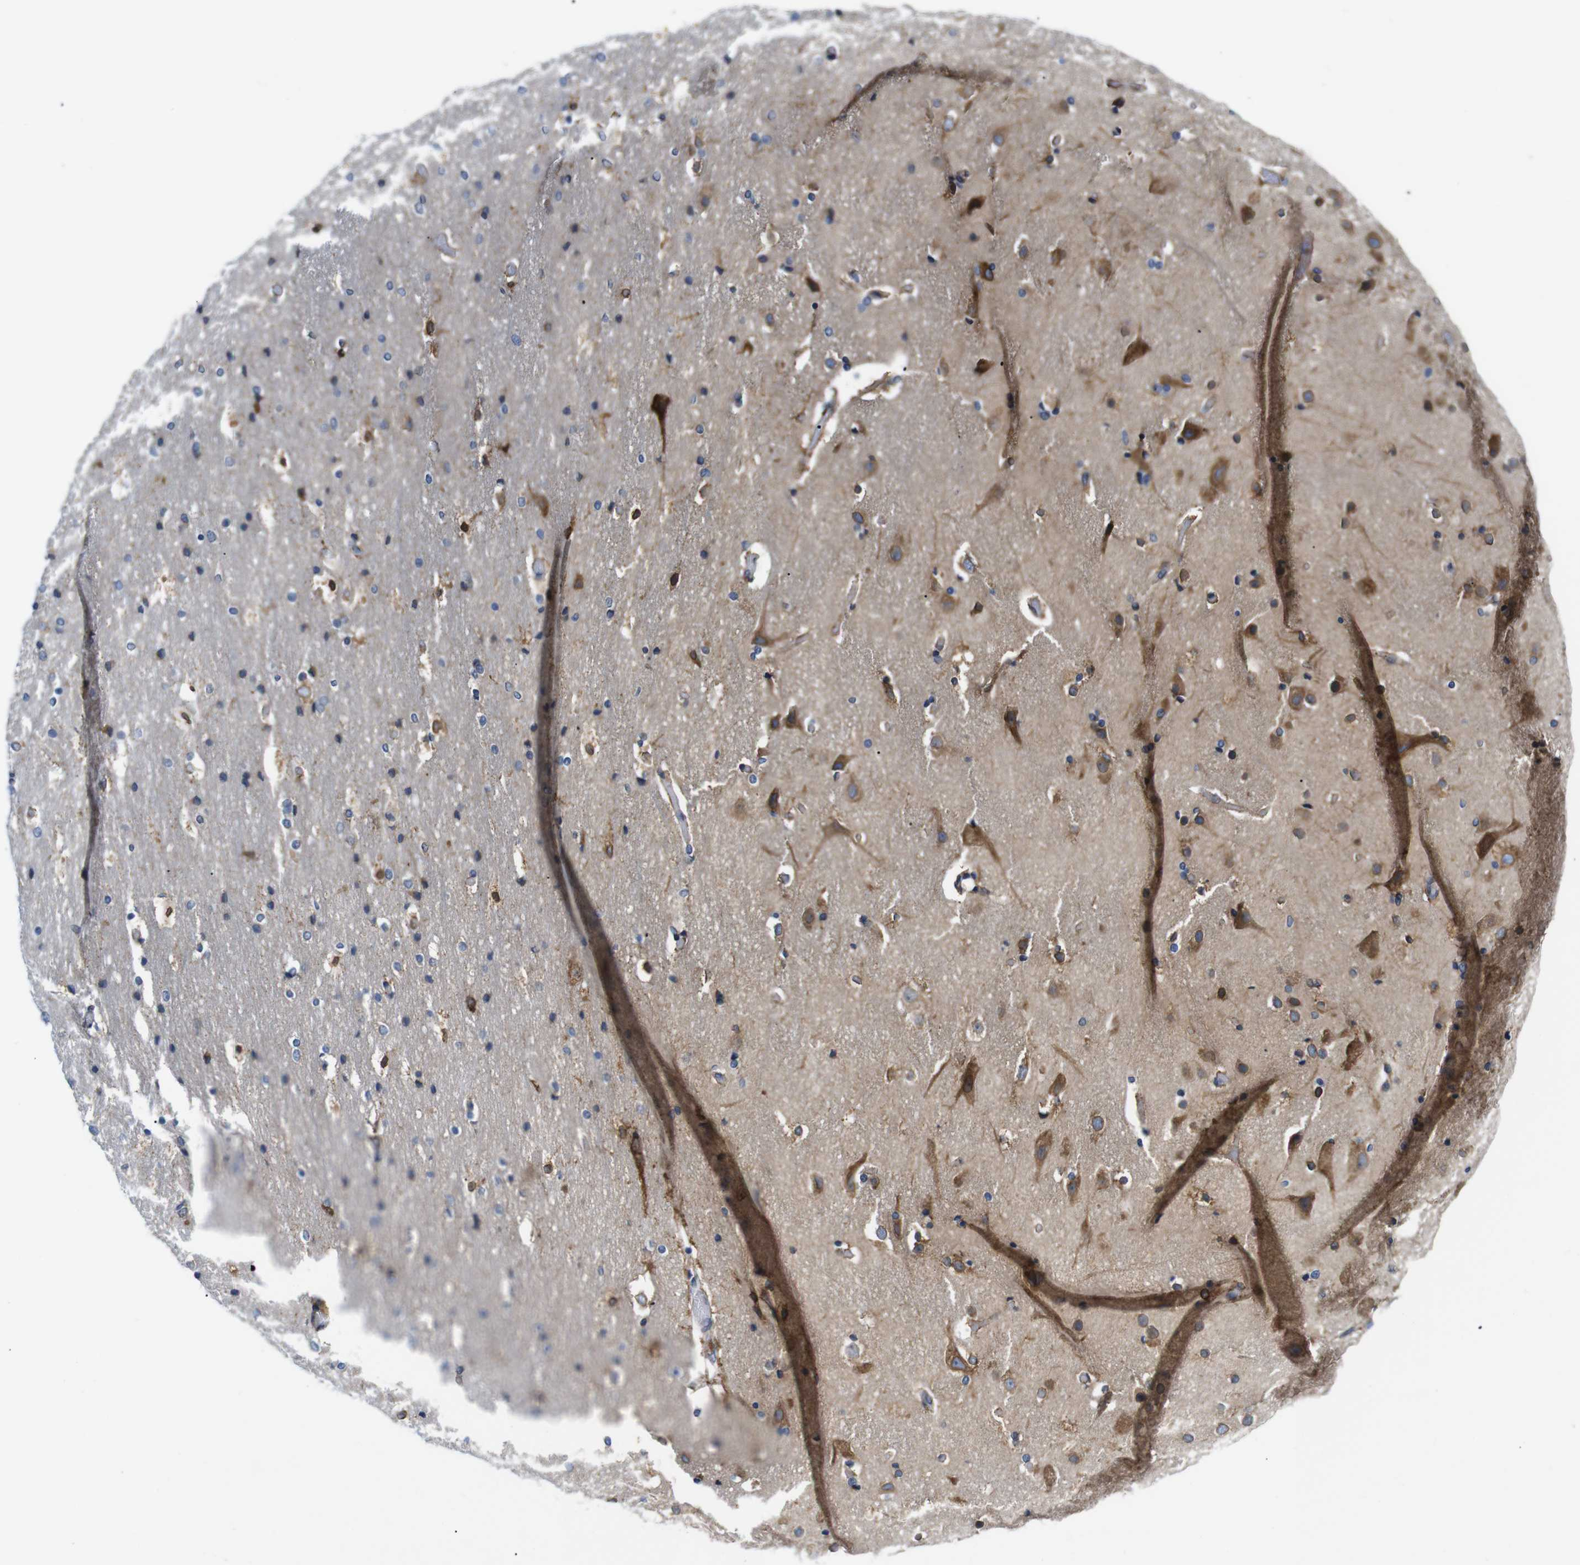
{"staining": {"intensity": "weak", "quantity": "25%-75%", "location": "cytoplasmic/membranous"}, "tissue": "cerebral cortex", "cell_type": "Endothelial cells", "image_type": "normal", "snomed": [{"axis": "morphology", "description": "Normal tissue, NOS"}, {"axis": "topography", "description": "Cerebral cortex"}], "caption": "Immunohistochemistry (IHC) of unremarkable cerebral cortex shows low levels of weak cytoplasmic/membranous positivity in approximately 25%-75% of endothelial cells.", "gene": "HACD3", "patient": {"sex": "male", "age": 57}}